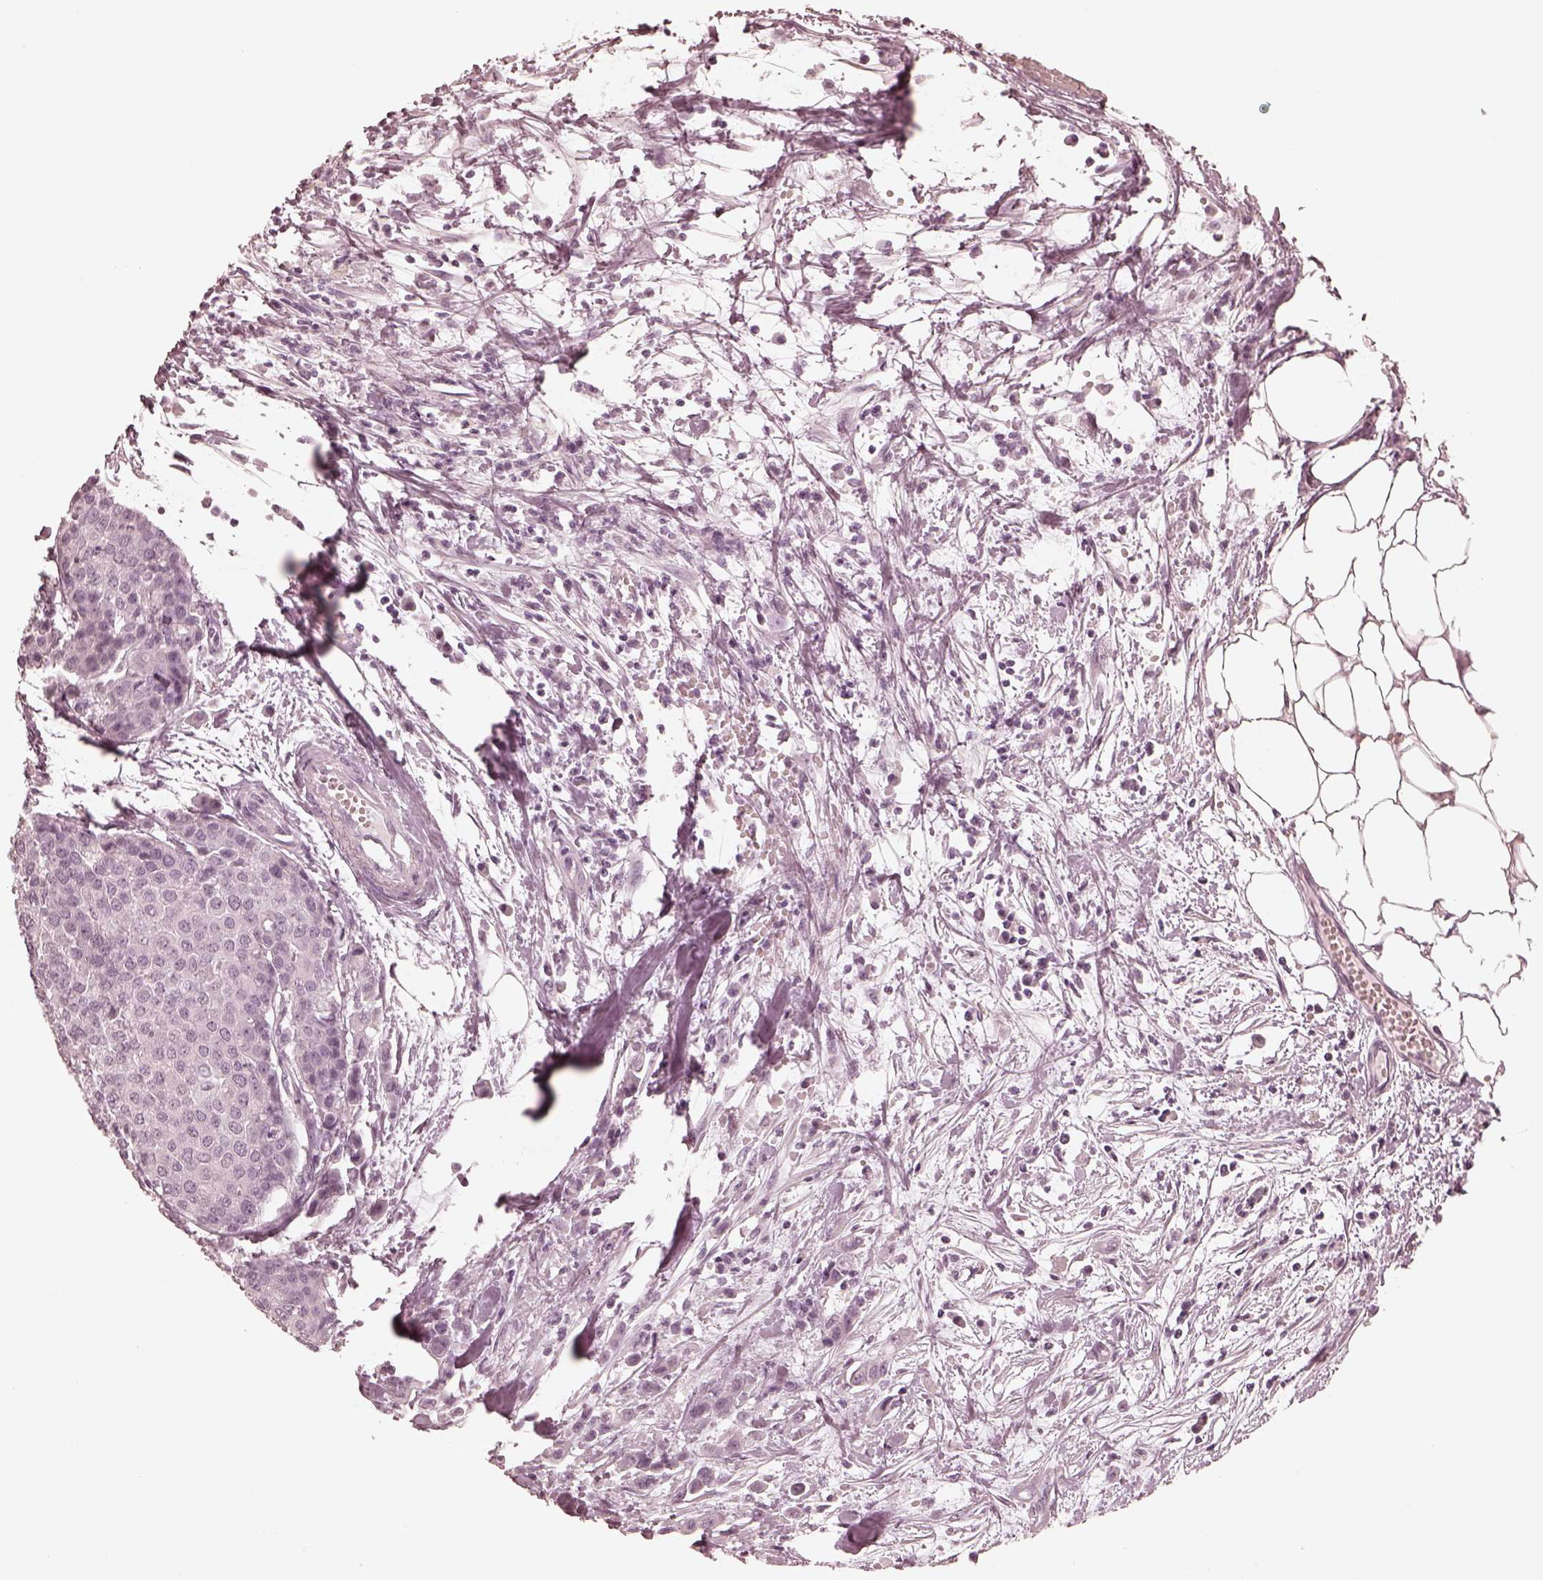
{"staining": {"intensity": "negative", "quantity": "none", "location": "none"}, "tissue": "carcinoid", "cell_type": "Tumor cells", "image_type": "cancer", "snomed": [{"axis": "morphology", "description": "Carcinoid, malignant, NOS"}, {"axis": "topography", "description": "Colon"}], "caption": "Tumor cells show no significant staining in malignant carcinoid.", "gene": "CALR3", "patient": {"sex": "male", "age": 81}}